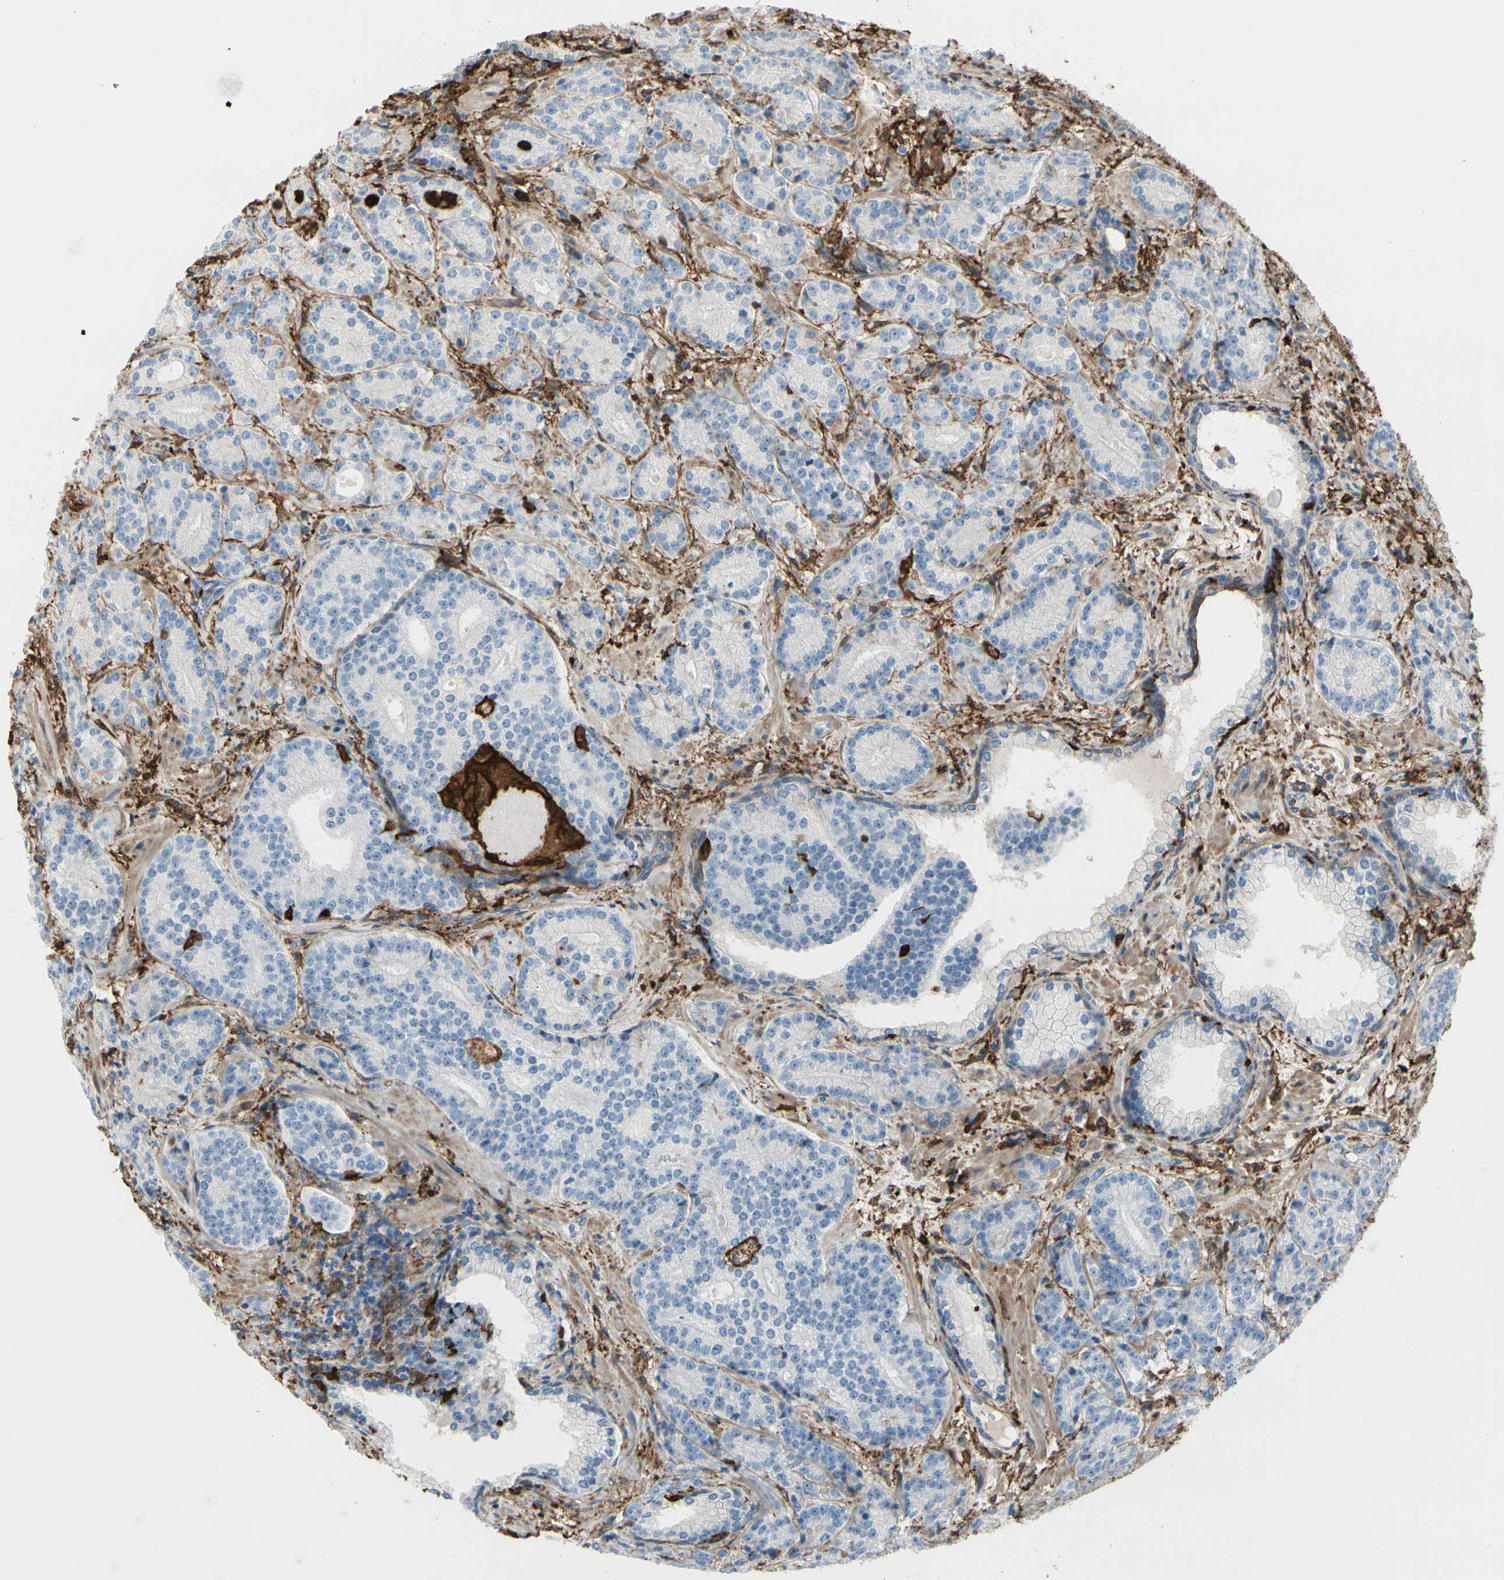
{"staining": {"intensity": "negative", "quantity": "none", "location": "none"}, "tissue": "prostate cancer", "cell_type": "Tumor cells", "image_type": "cancer", "snomed": [{"axis": "morphology", "description": "Adenocarcinoma, High grade"}, {"axis": "topography", "description": "Prostate"}], "caption": "Micrograph shows no significant protein expression in tumor cells of prostate cancer (high-grade adenocarcinoma).", "gene": "GSN", "patient": {"sex": "male", "age": 61}}